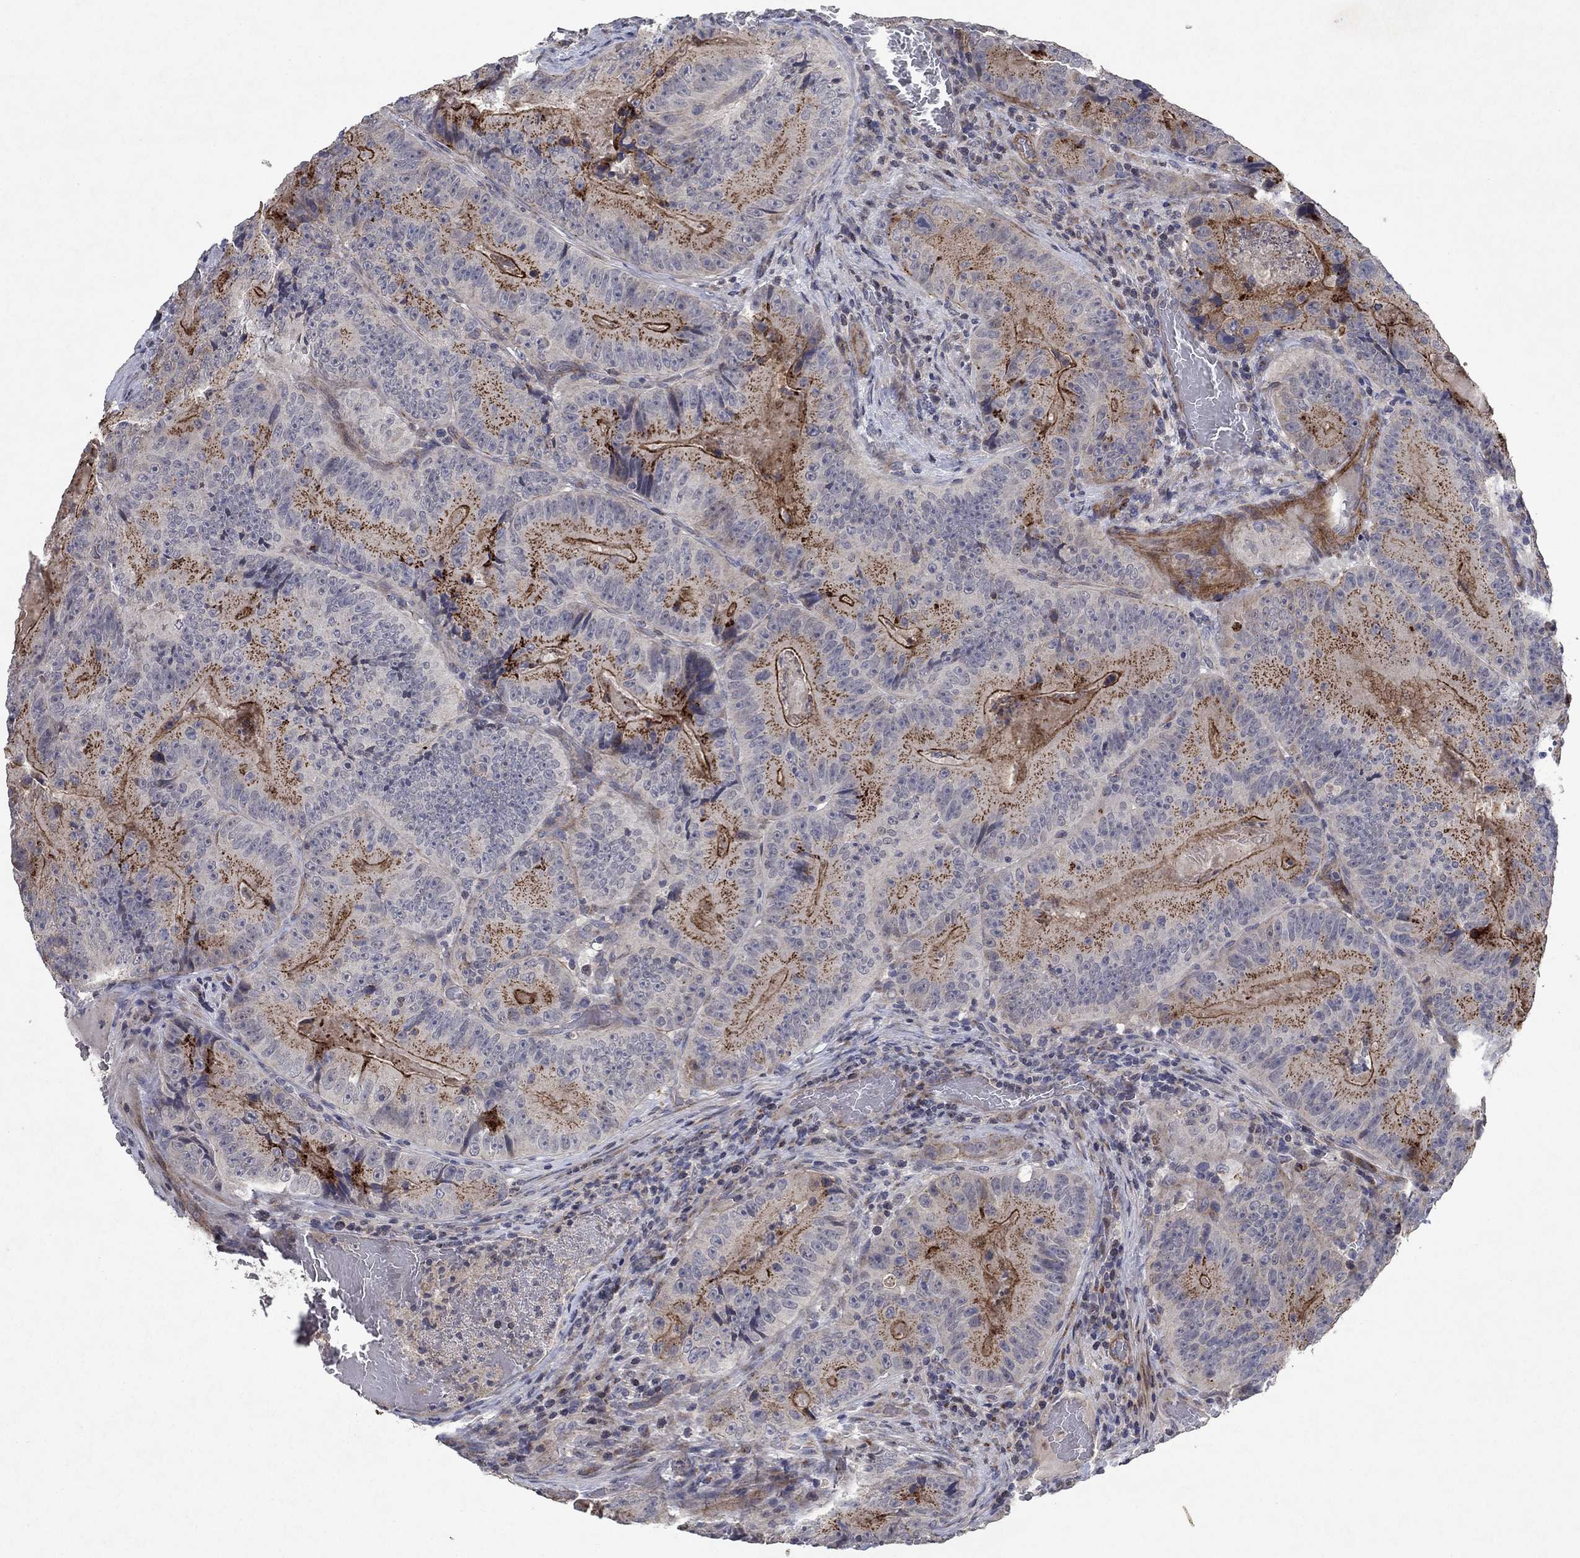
{"staining": {"intensity": "strong", "quantity": "25%-75%", "location": "cytoplasmic/membranous"}, "tissue": "colorectal cancer", "cell_type": "Tumor cells", "image_type": "cancer", "snomed": [{"axis": "morphology", "description": "Adenocarcinoma, NOS"}, {"axis": "topography", "description": "Colon"}], "caption": "A brown stain labels strong cytoplasmic/membranous positivity of a protein in colorectal cancer (adenocarcinoma) tumor cells.", "gene": "FRG1", "patient": {"sex": "female", "age": 86}}